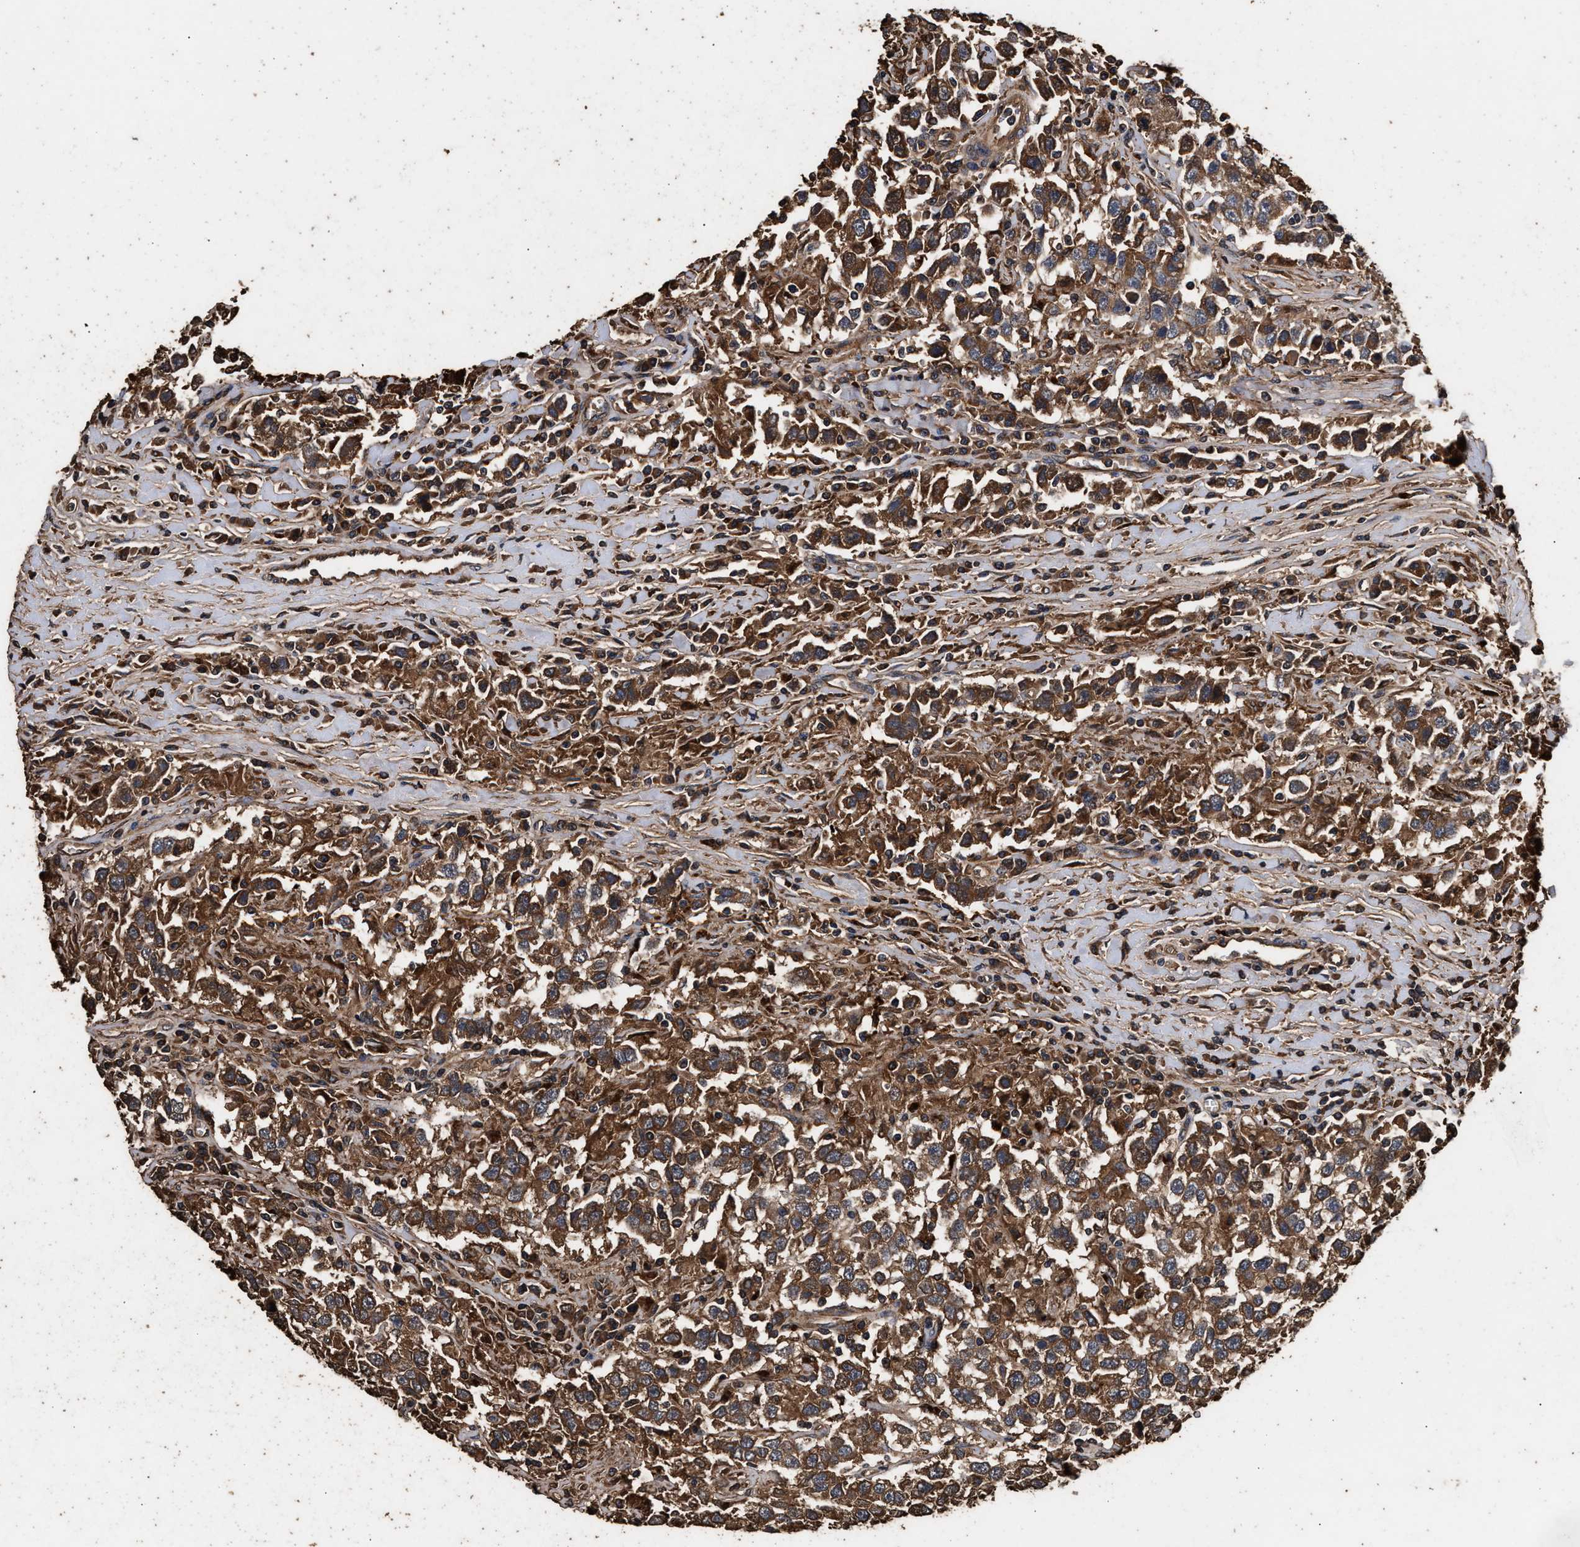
{"staining": {"intensity": "moderate", "quantity": ">75%", "location": "cytoplasmic/membranous"}, "tissue": "testis cancer", "cell_type": "Tumor cells", "image_type": "cancer", "snomed": [{"axis": "morphology", "description": "Seminoma, NOS"}, {"axis": "topography", "description": "Testis"}], "caption": "The micrograph reveals immunohistochemical staining of seminoma (testis). There is moderate cytoplasmic/membranous positivity is seen in about >75% of tumor cells.", "gene": "KYAT1", "patient": {"sex": "male", "age": 41}}